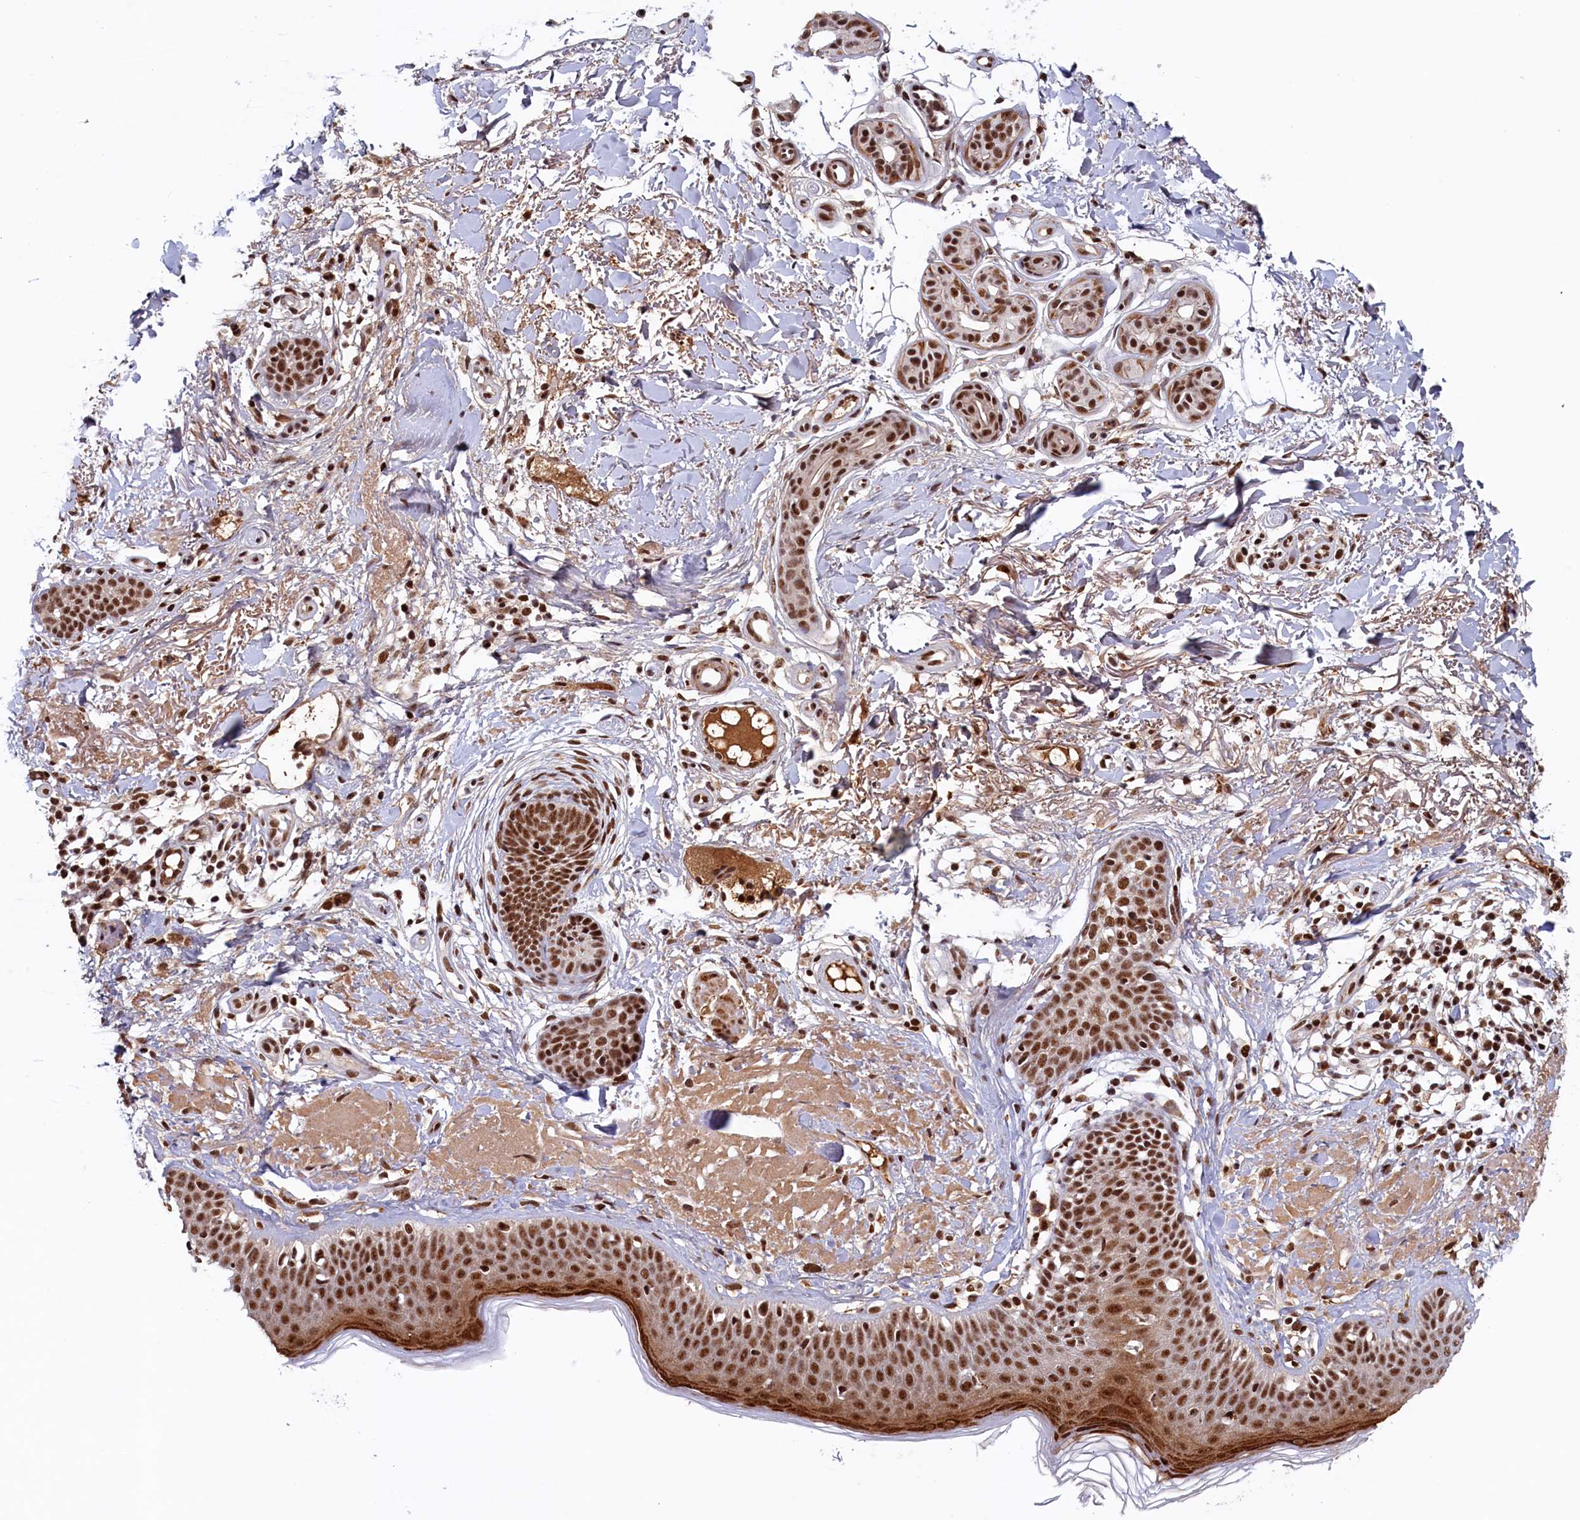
{"staining": {"intensity": "strong", "quantity": ">75%", "location": "nuclear"}, "tissue": "skin cancer", "cell_type": "Tumor cells", "image_type": "cancer", "snomed": [{"axis": "morphology", "description": "Basal cell carcinoma"}, {"axis": "topography", "description": "Skin"}], "caption": "Brown immunohistochemical staining in human skin cancer exhibits strong nuclear expression in about >75% of tumor cells. The protein of interest is stained brown, and the nuclei are stained in blue (DAB (3,3'-diaminobenzidine) IHC with brightfield microscopy, high magnification).", "gene": "ZC3H18", "patient": {"sex": "female", "age": 61}}